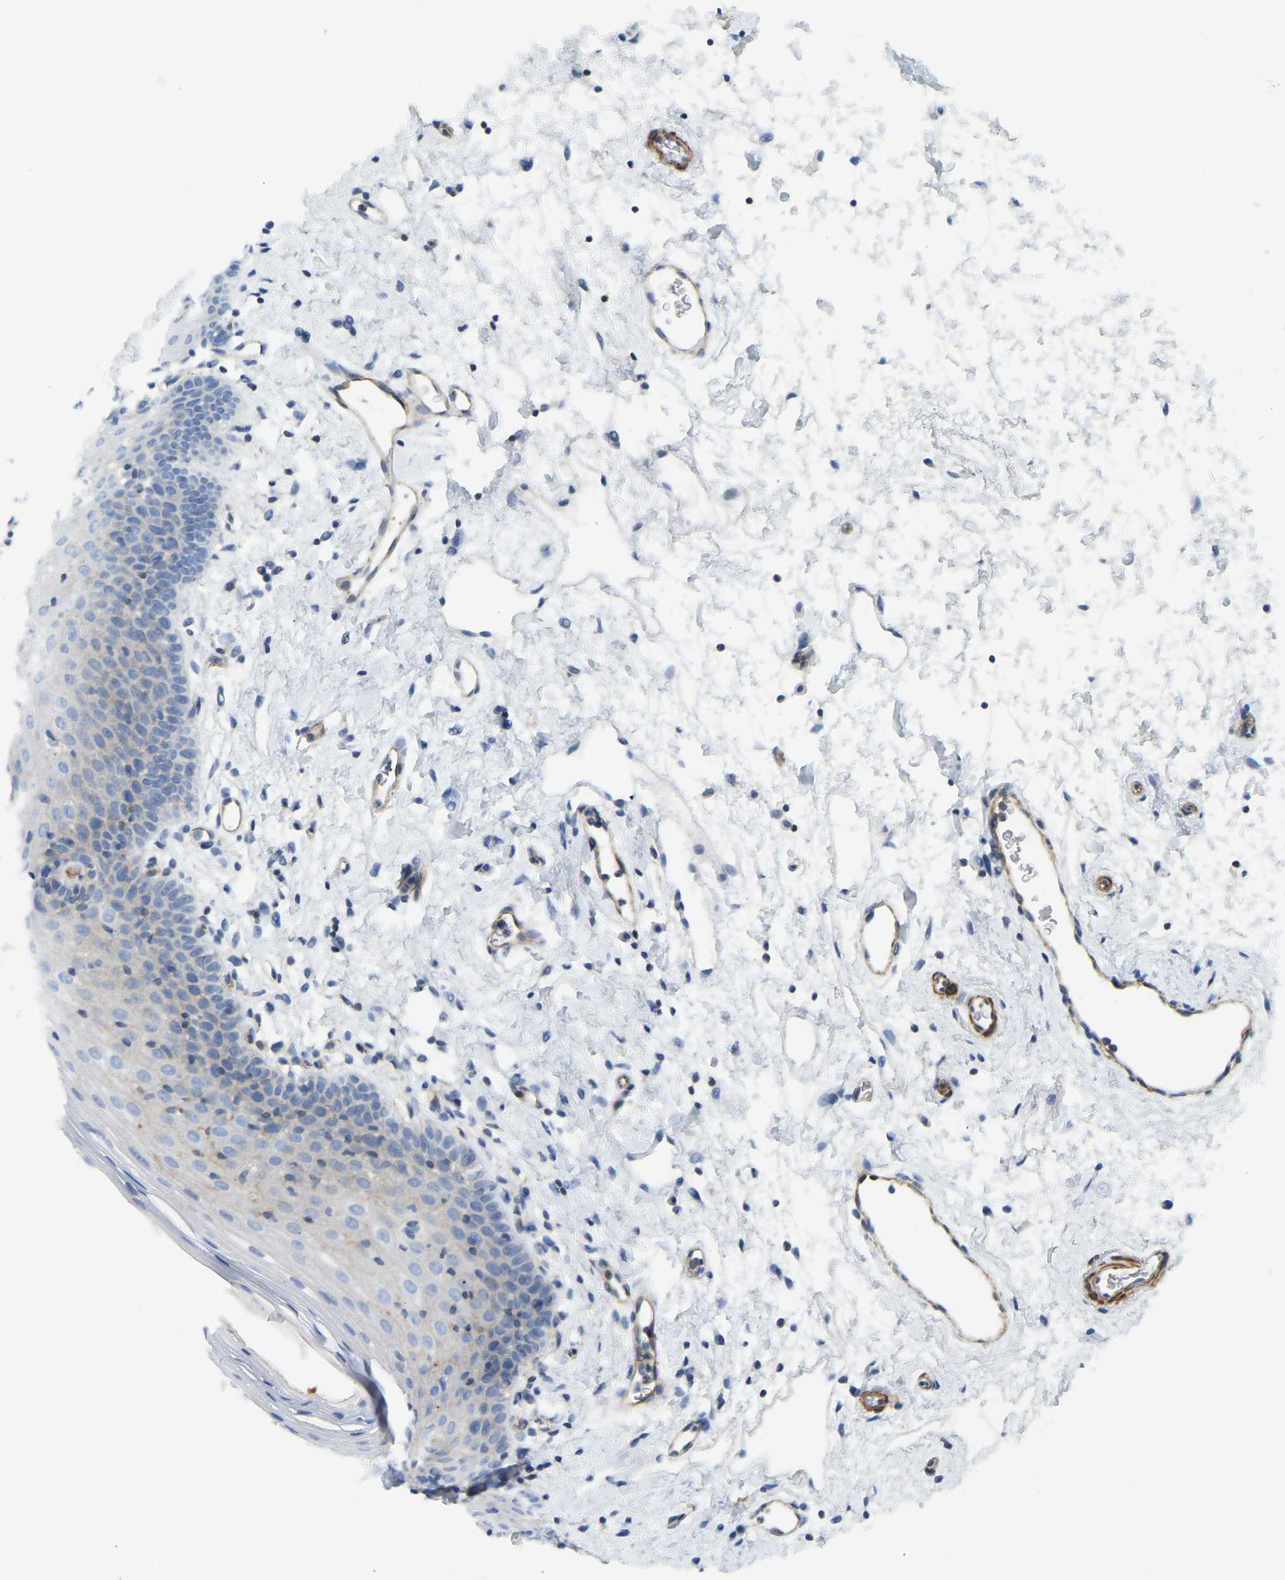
{"staining": {"intensity": "negative", "quantity": "none", "location": "none"}, "tissue": "oral mucosa", "cell_type": "Squamous epithelial cells", "image_type": "normal", "snomed": [{"axis": "morphology", "description": "Normal tissue, NOS"}, {"axis": "topography", "description": "Oral tissue"}], "caption": "The micrograph exhibits no staining of squamous epithelial cells in benign oral mucosa.", "gene": "MYL3", "patient": {"sex": "male", "age": 66}}